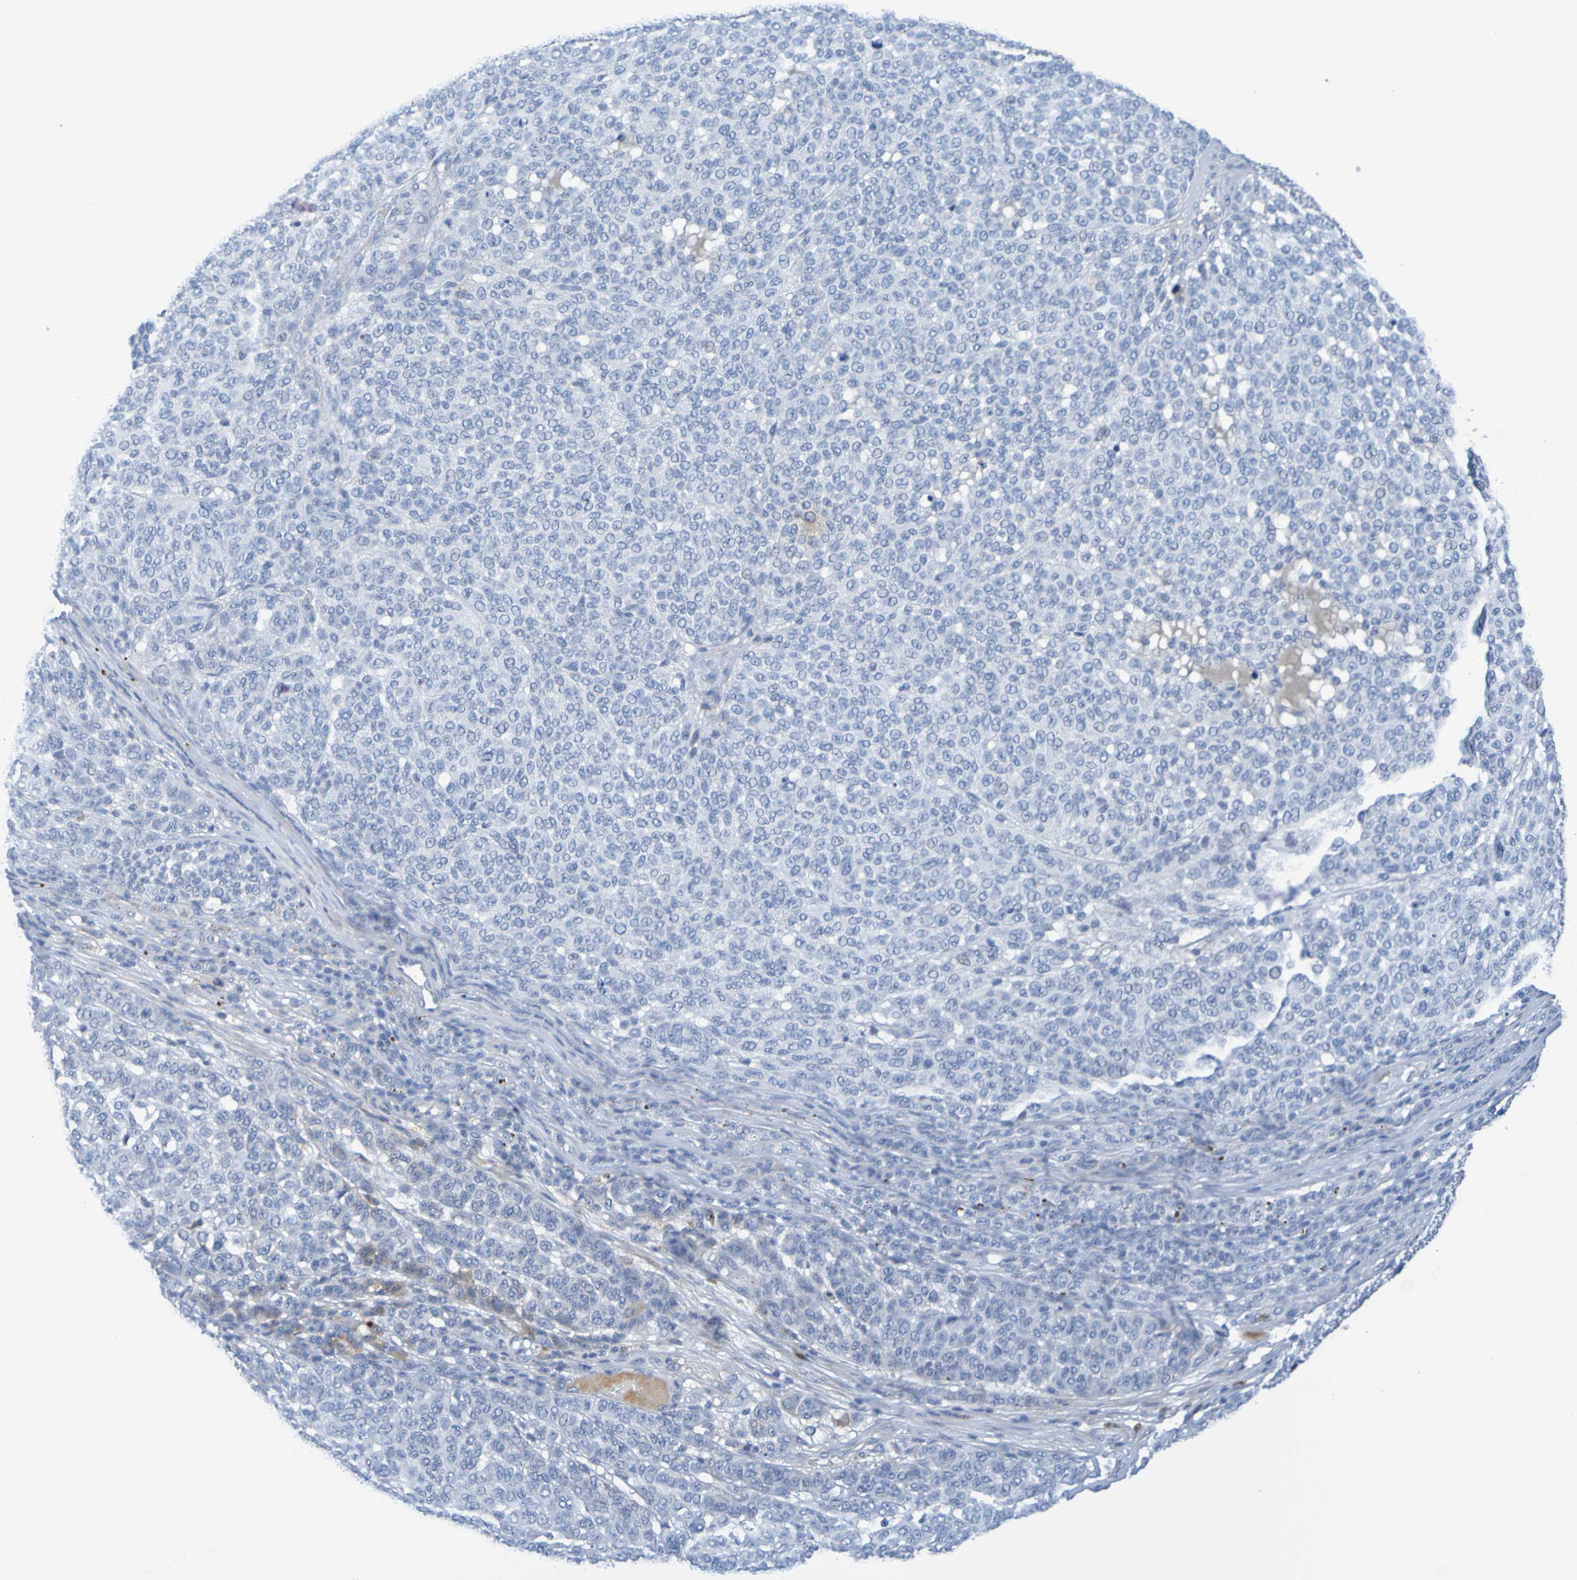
{"staining": {"intensity": "negative", "quantity": "none", "location": "none"}, "tissue": "melanoma", "cell_type": "Tumor cells", "image_type": "cancer", "snomed": [{"axis": "morphology", "description": "Malignant melanoma, NOS"}, {"axis": "topography", "description": "Skin"}], "caption": "DAB immunohistochemical staining of human malignant melanoma reveals no significant staining in tumor cells. (Immunohistochemistry (ihc), brightfield microscopy, high magnification).", "gene": "IL10", "patient": {"sex": "male", "age": 59}}